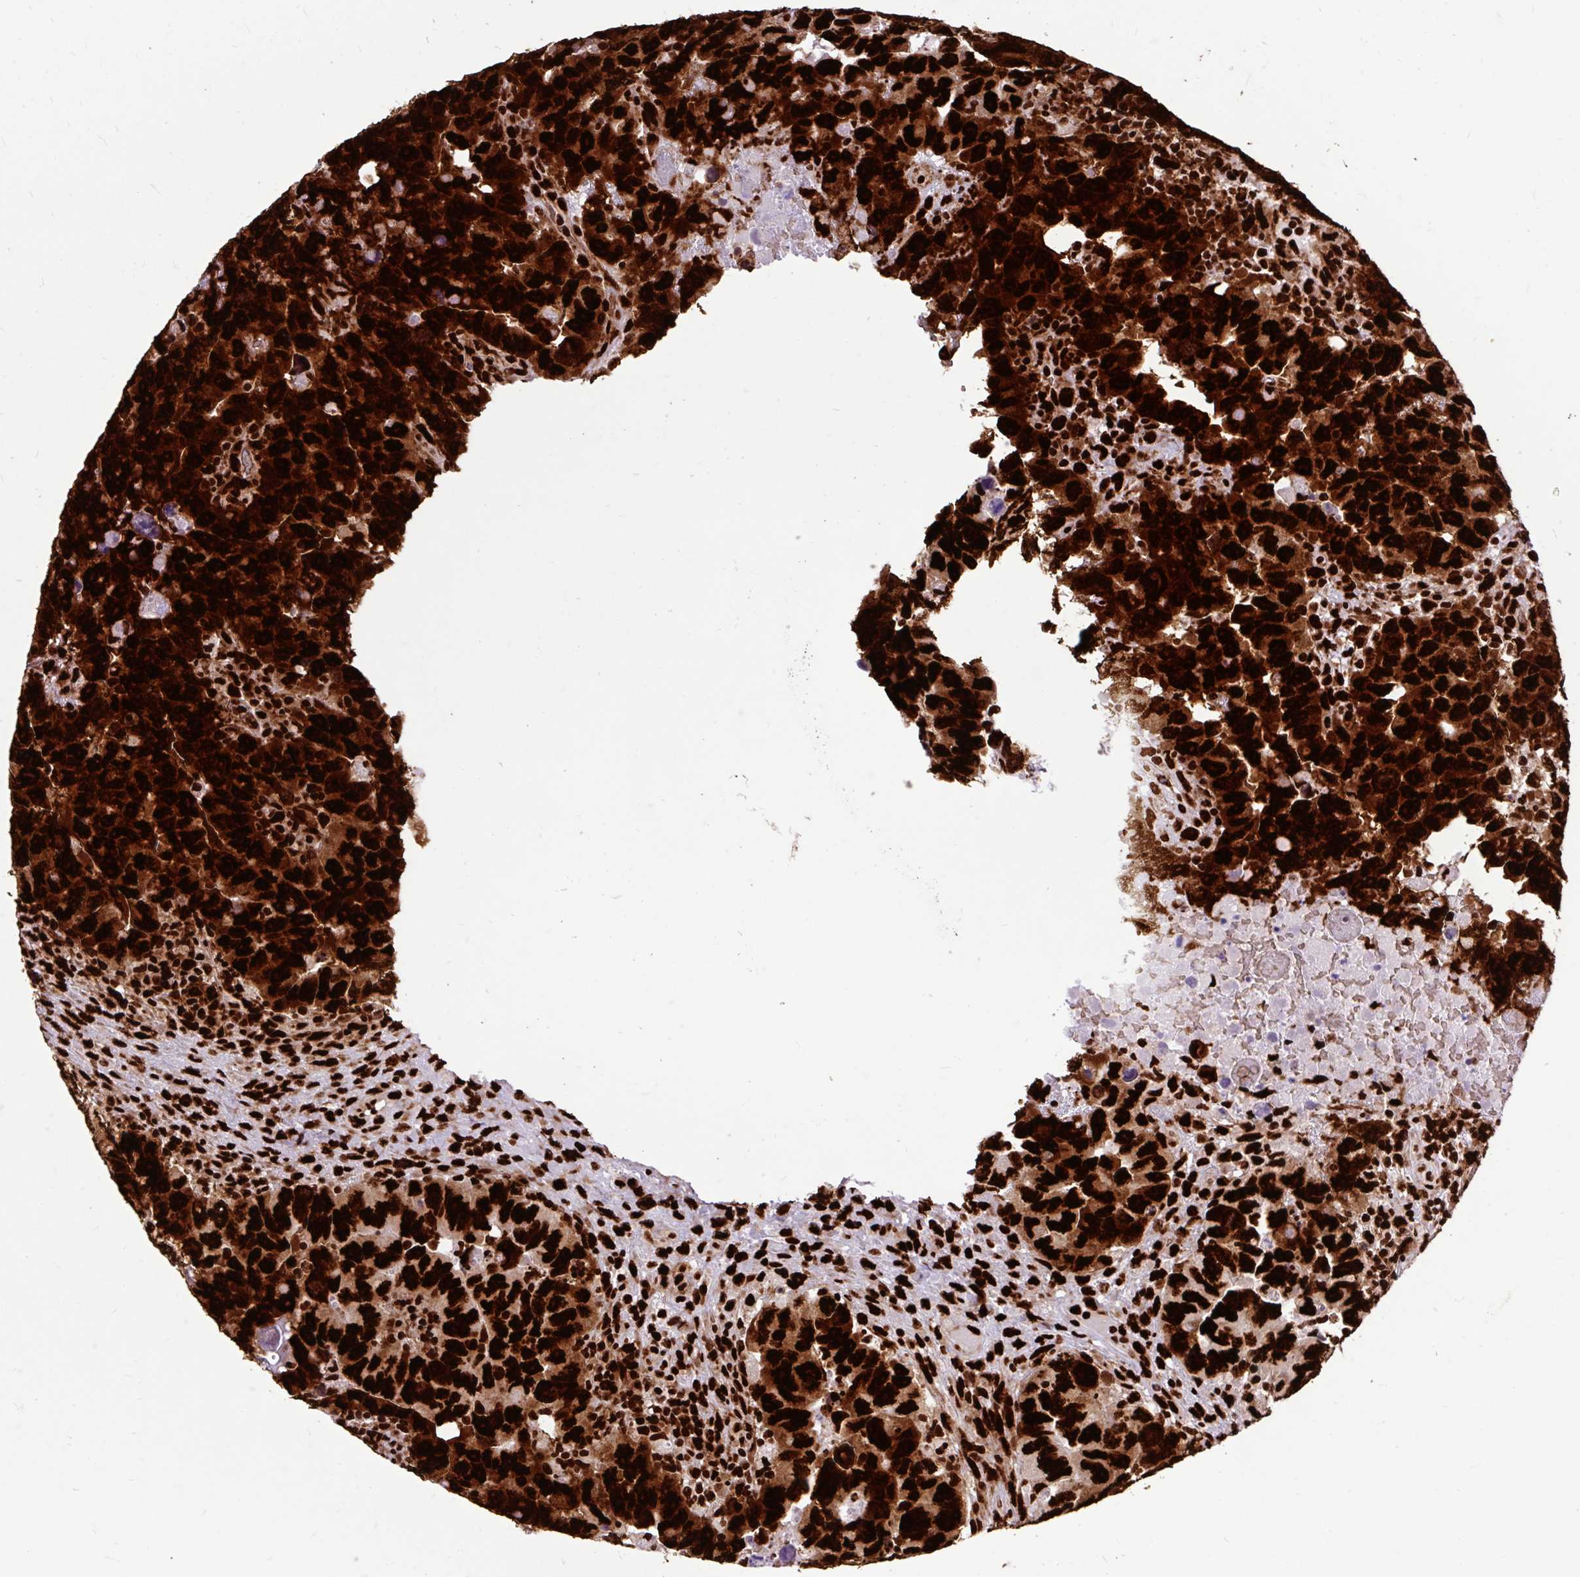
{"staining": {"intensity": "strong", "quantity": ">75%", "location": "cytoplasmic/membranous,nuclear"}, "tissue": "testis cancer", "cell_type": "Tumor cells", "image_type": "cancer", "snomed": [{"axis": "morphology", "description": "Carcinoma, Embryonal, NOS"}, {"axis": "topography", "description": "Testis"}], "caption": "Strong cytoplasmic/membranous and nuclear expression is appreciated in approximately >75% of tumor cells in embryonal carcinoma (testis). The protein of interest is stained brown, and the nuclei are stained in blue (DAB IHC with brightfield microscopy, high magnification).", "gene": "FUS", "patient": {"sex": "male", "age": 24}}